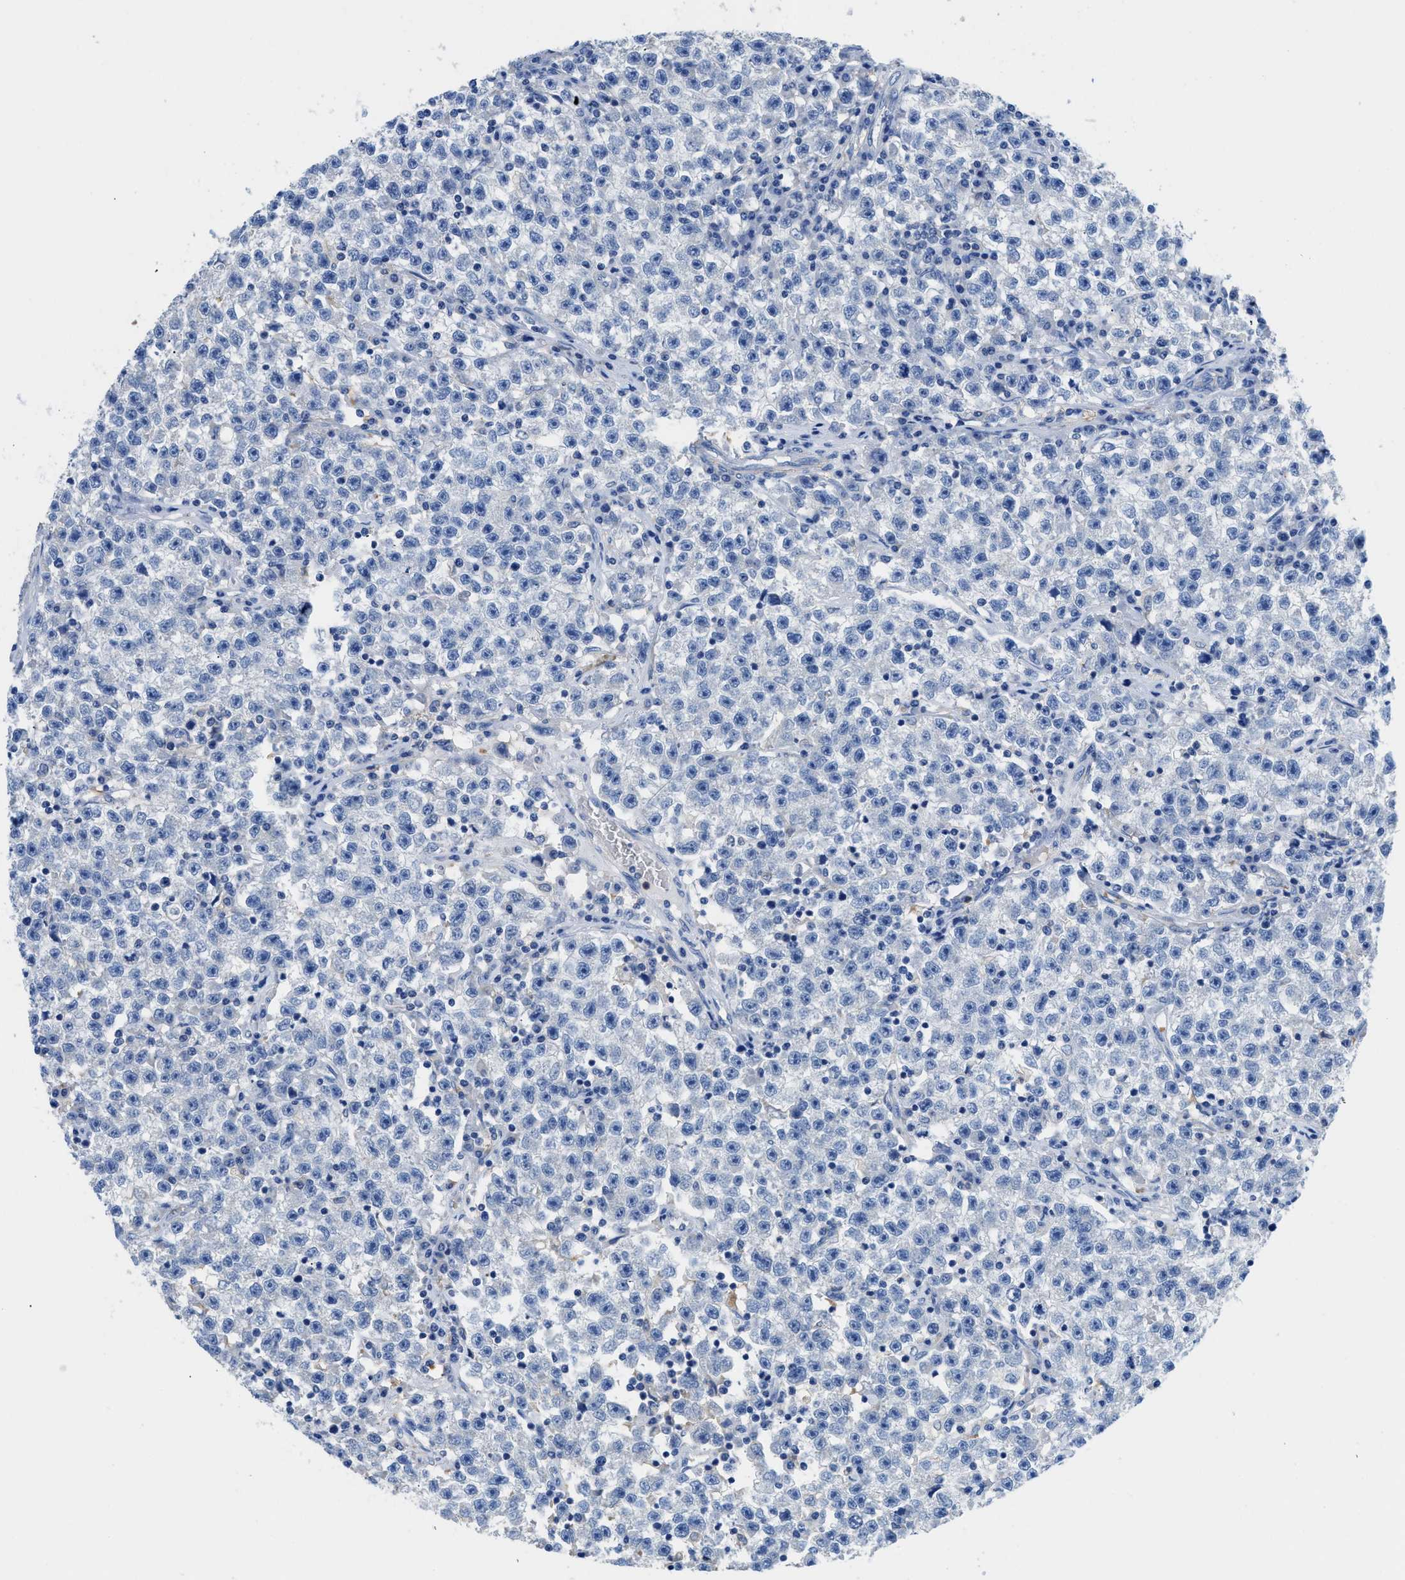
{"staining": {"intensity": "negative", "quantity": "none", "location": "none"}, "tissue": "testis cancer", "cell_type": "Tumor cells", "image_type": "cancer", "snomed": [{"axis": "morphology", "description": "Seminoma, NOS"}, {"axis": "topography", "description": "Testis"}], "caption": "A photomicrograph of testis cancer (seminoma) stained for a protein exhibits no brown staining in tumor cells.", "gene": "NEB", "patient": {"sex": "male", "age": 22}}